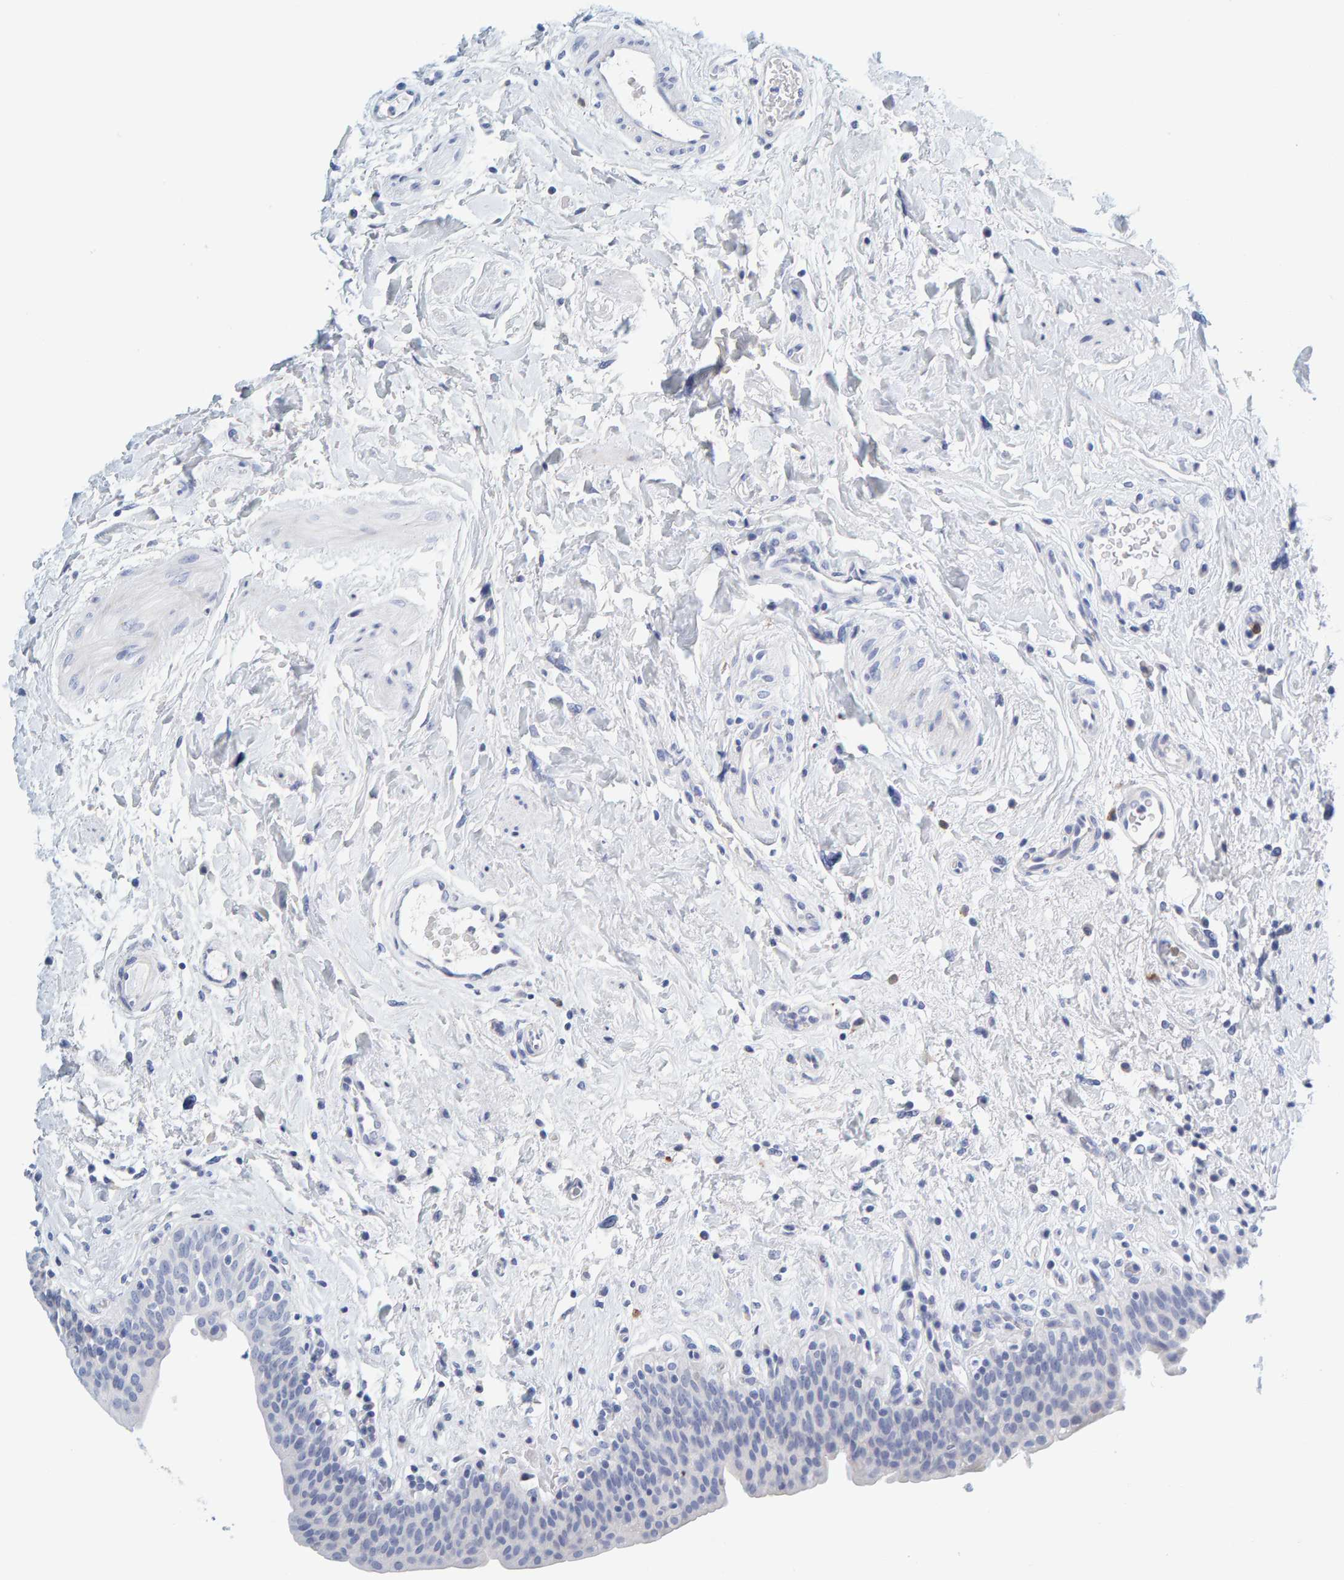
{"staining": {"intensity": "negative", "quantity": "none", "location": "none"}, "tissue": "urinary bladder", "cell_type": "Urothelial cells", "image_type": "normal", "snomed": [{"axis": "morphology", "description": "Normal tissue, NOS"}, {"axis": "topography", "description": "Urinary bladder"}], "caption": "Immunohistochemistry of normal urinary bladder demonstrates no staining in urothelial cells.", "gene": "MOG", "patient": {"sex": "male", "age": 83}}